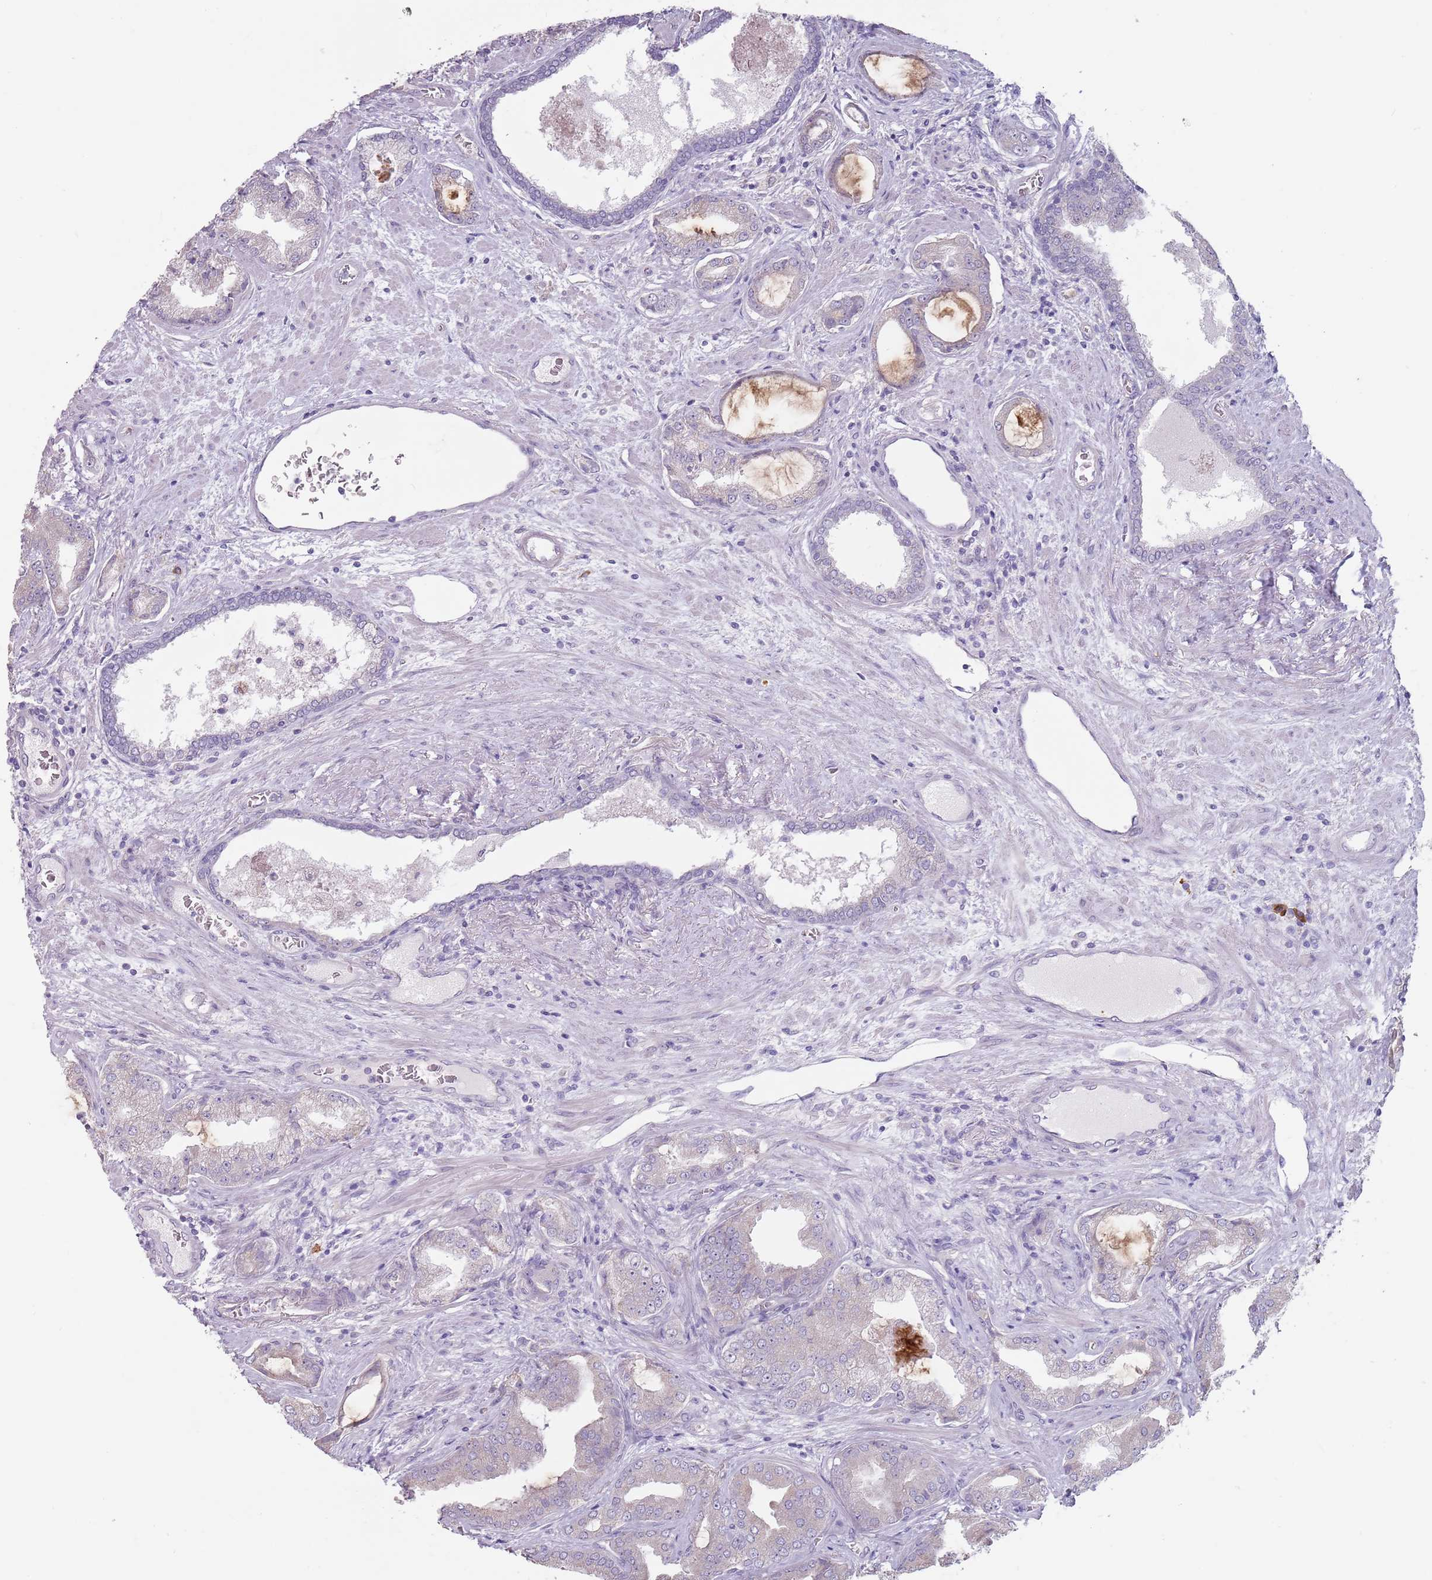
{"staining": {"intensity": "negative", "quantity": "none", "location": "none"}, "tissue": "prostate cancer", "cell_type": "Tumor cells", "image_type": "cancer", "snomed": [{"axis": "morphology", "description": "Adenocarcinoma, High grade"}, {"axis": "topography", "description": "Prostate"}], "caption": "Immunohistochemistry of human prostate cancer (high-grade adenocarcinoma) shows no expression in tumor cells.", "gene": "DXO", "patient": {"sex": "male", "age": 68}}